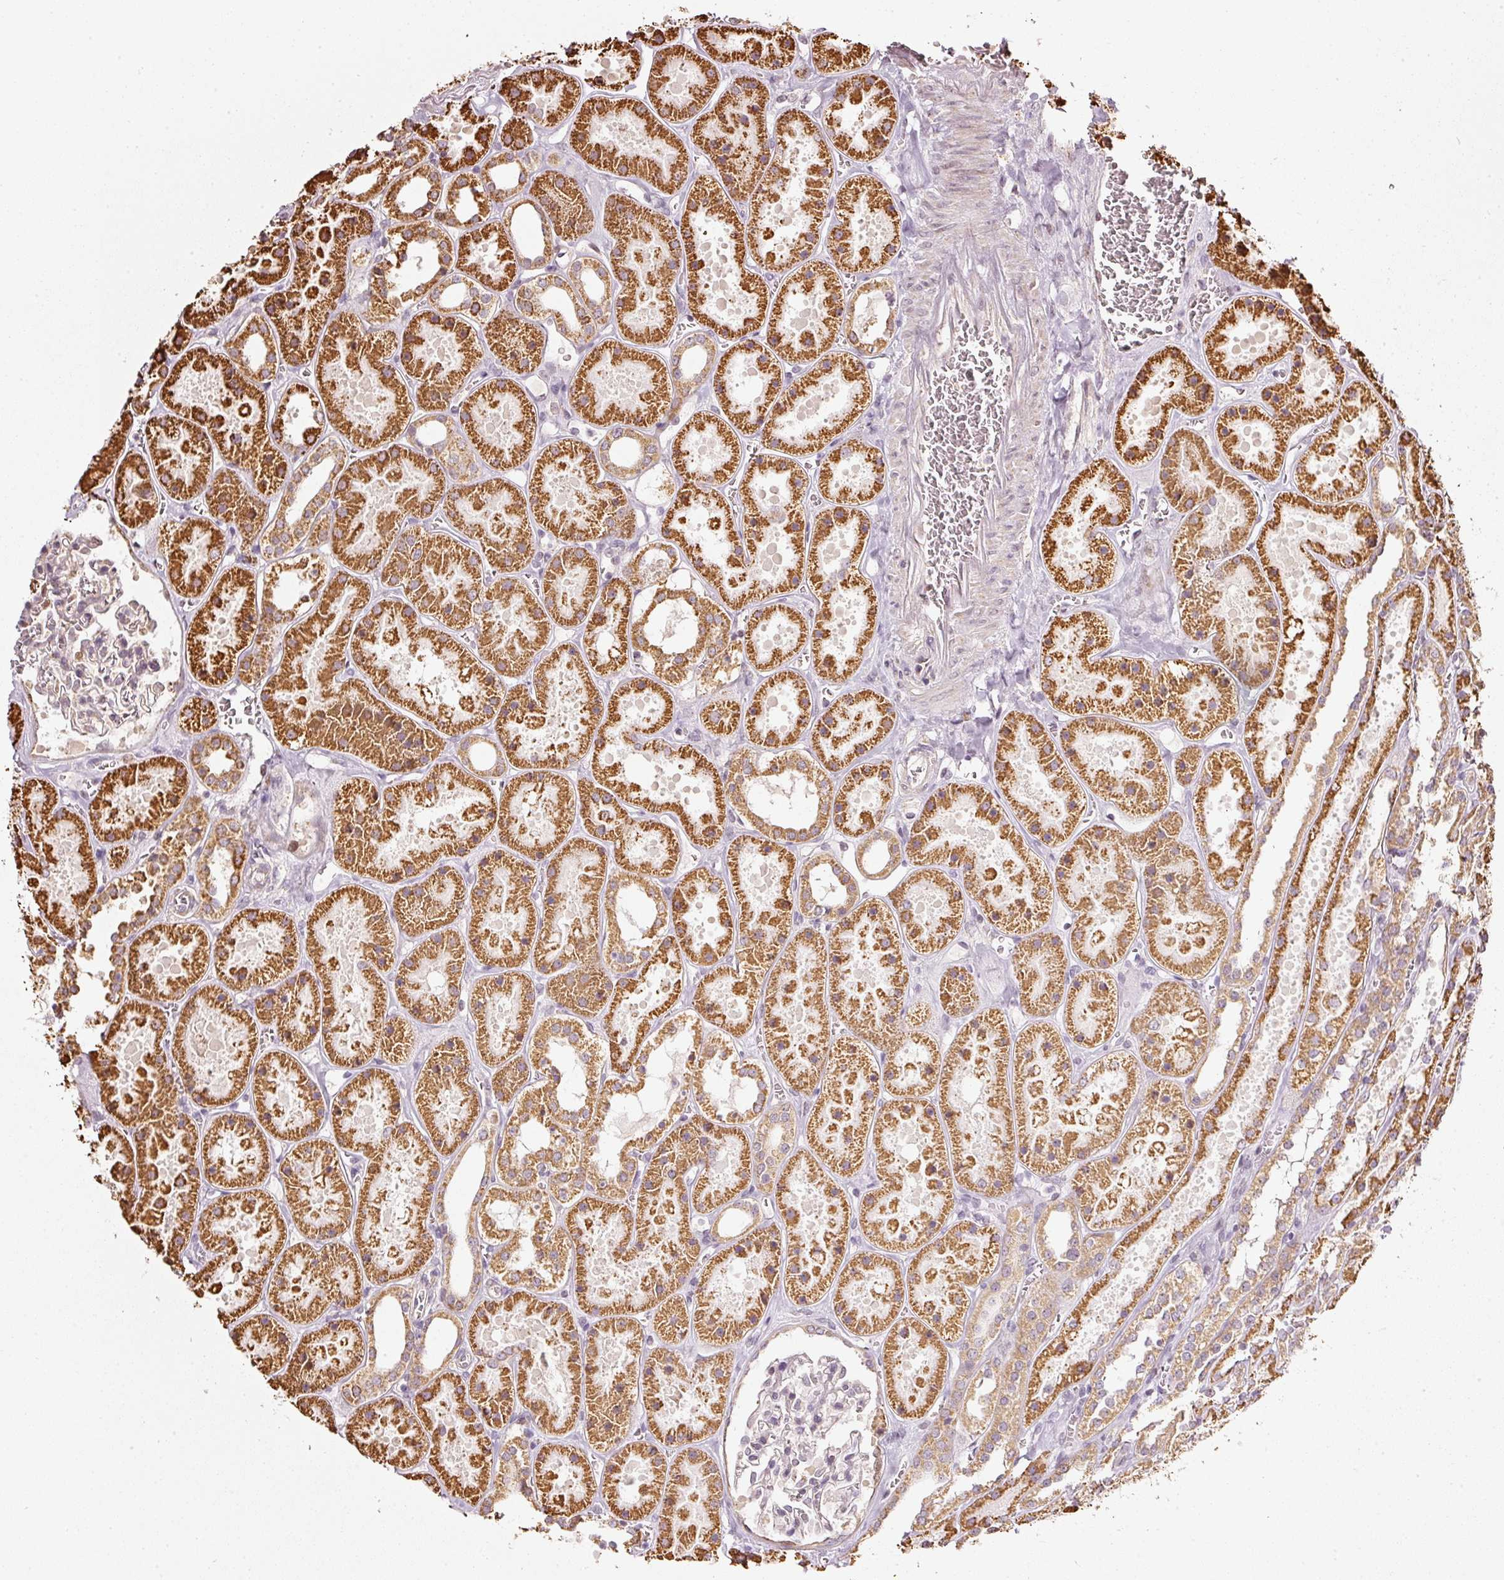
{"staining": {"intensity": "weak", "quantity": "<25%", "location": "cytoplasmic/membranous"}, "tissue": "kidney", "cell_type": "Cells in glomeruli", "image_type": "normal", "snomed": [{"axis": "morphology", "description": "Normal tissue, NOS"}, {"axis": "topography", "description": "Kidney"}], "caption": "Histopathology image shows no protein staining in cells in glomeruli of normal kidney. (IHC, brightfield microscopy, high magnification).", "gene": "RAB35", "patient": {"sex": "female", "age": 41}}